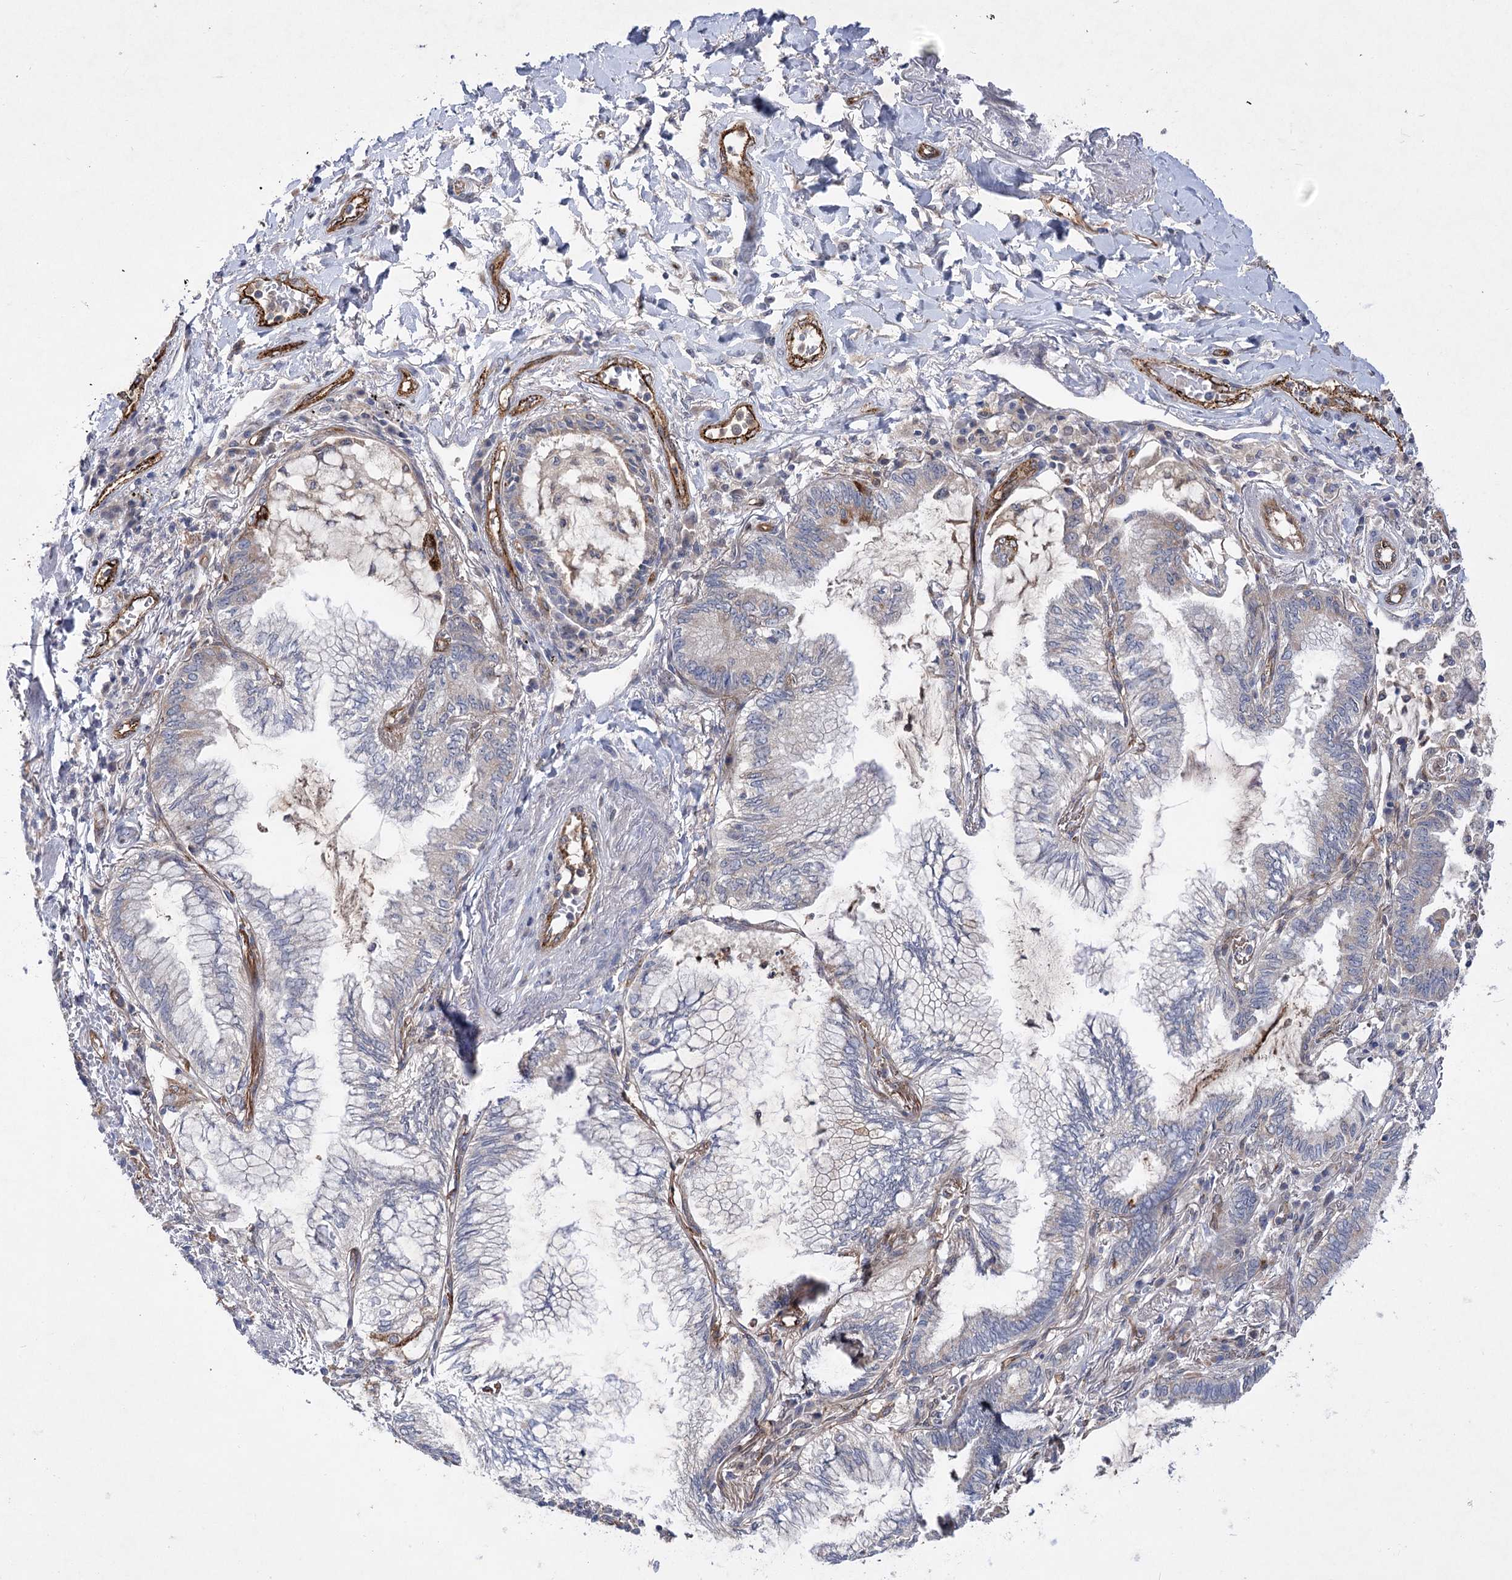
{"staining": {"intensity": "weak", "quantity": "<25%", "location": "cytoplasmic/membranous"}, "tissue": "lung cancer", "cell_type": "Tumor cells", "image_type": "cancer", "snomed": [{"axis": "morphology", "description": "Adenocarcinoma, NOS"}, {"axis": "topography", "description": "Lung"}], "caption": "Lung cancer (adenocarcinoma) was stained to show a protein in brown. There is no significant staining in tumor cells.", "gene": "ARHGAP31", "patient": {"sex": "female", "age": 70}}